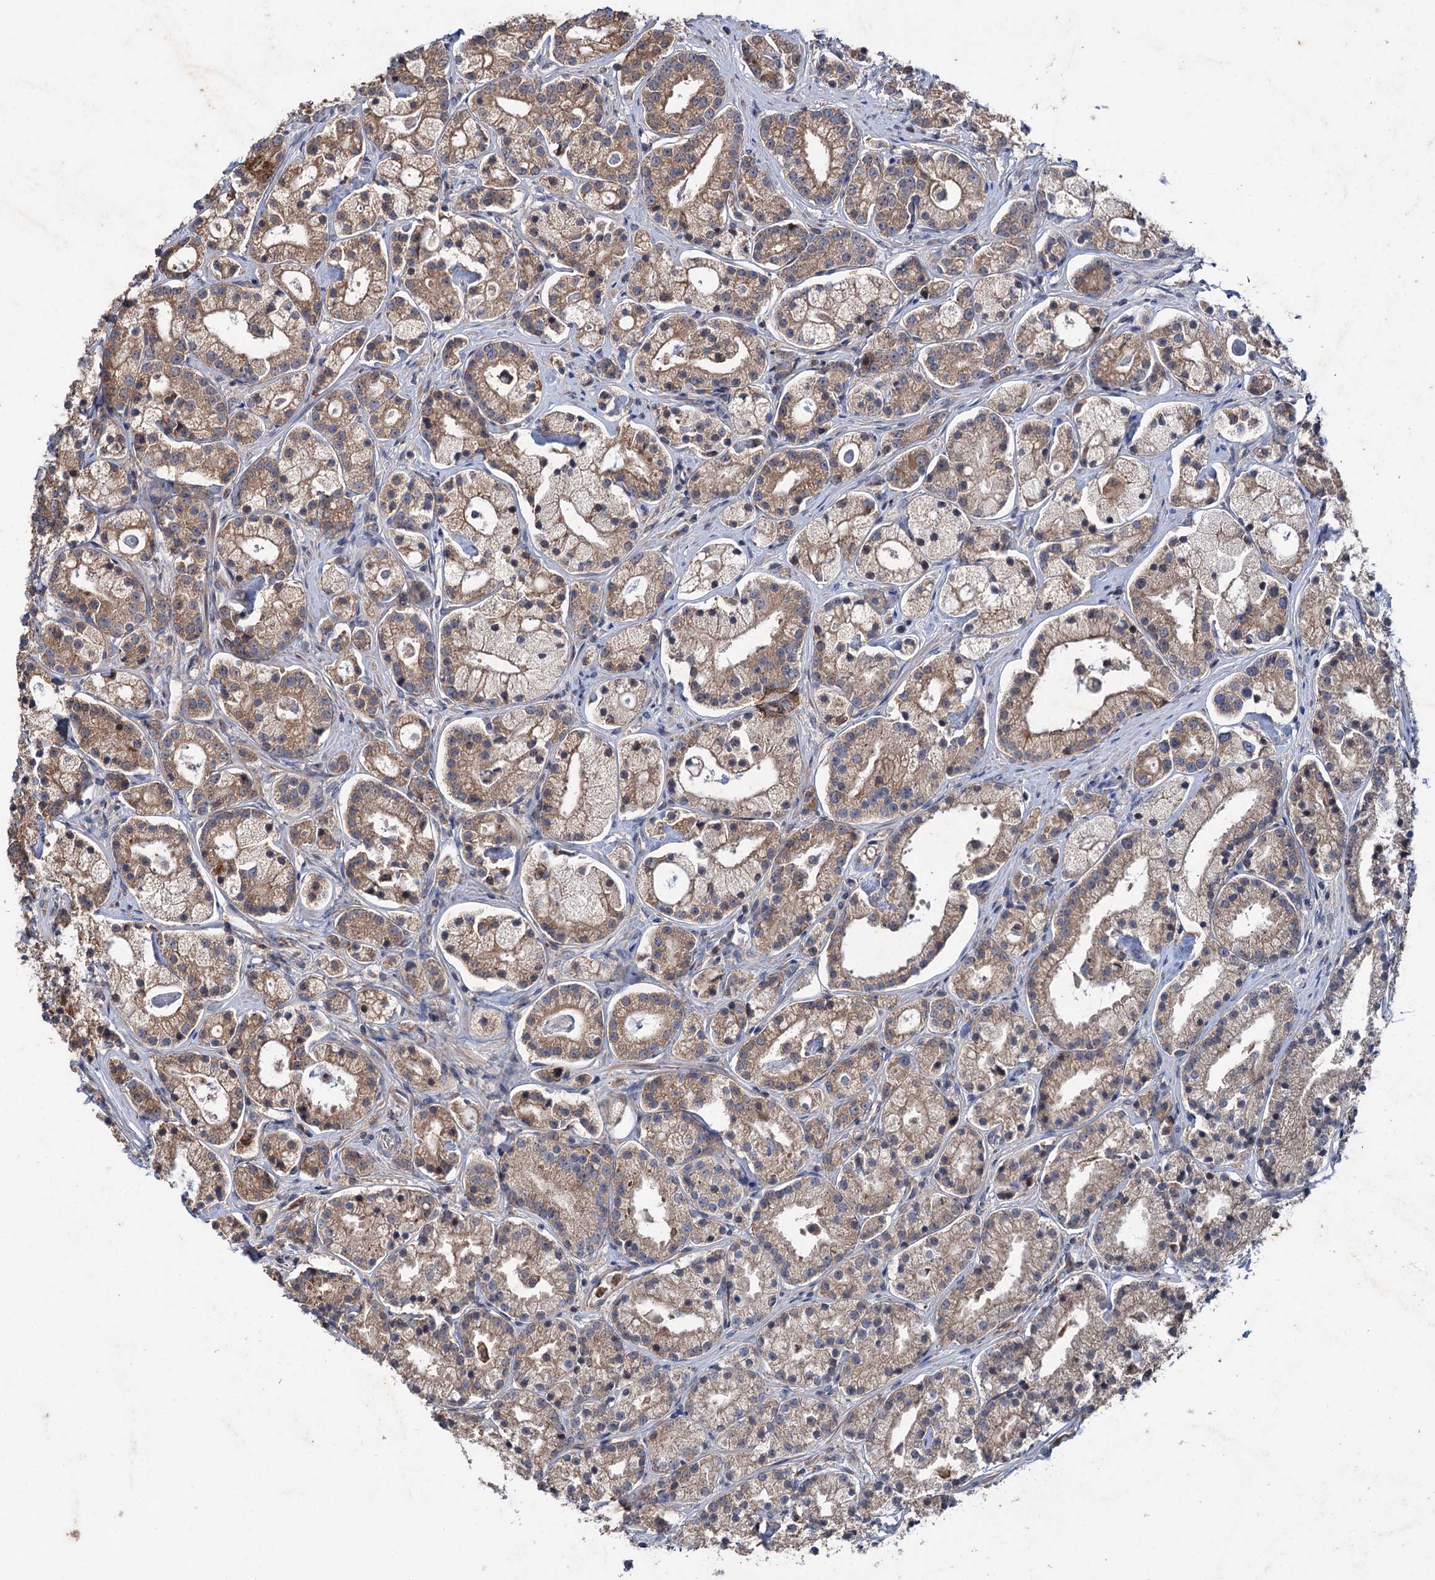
{"staining": {"intensity": "moderate", "quantity": "25%-75%", "location": "cytoplasmic/membranous"}, "tissue": "prostate cancer", "cell_type": "Tumor cells", "image_type": "cancer", "snomed": [{"axis": "morphology", "description": "Adenocarcinoma, High grade"}, {"axis": "topography", "description": "Prostate"}], "caption": "A brown stain shows moderate cytoplasmic/membranous positivity of a protein in prostate adenocarcinoma (high-grade) tumor cells.", "gene": "PTPN3", "patient": {"sex": "male", "age": 69}}